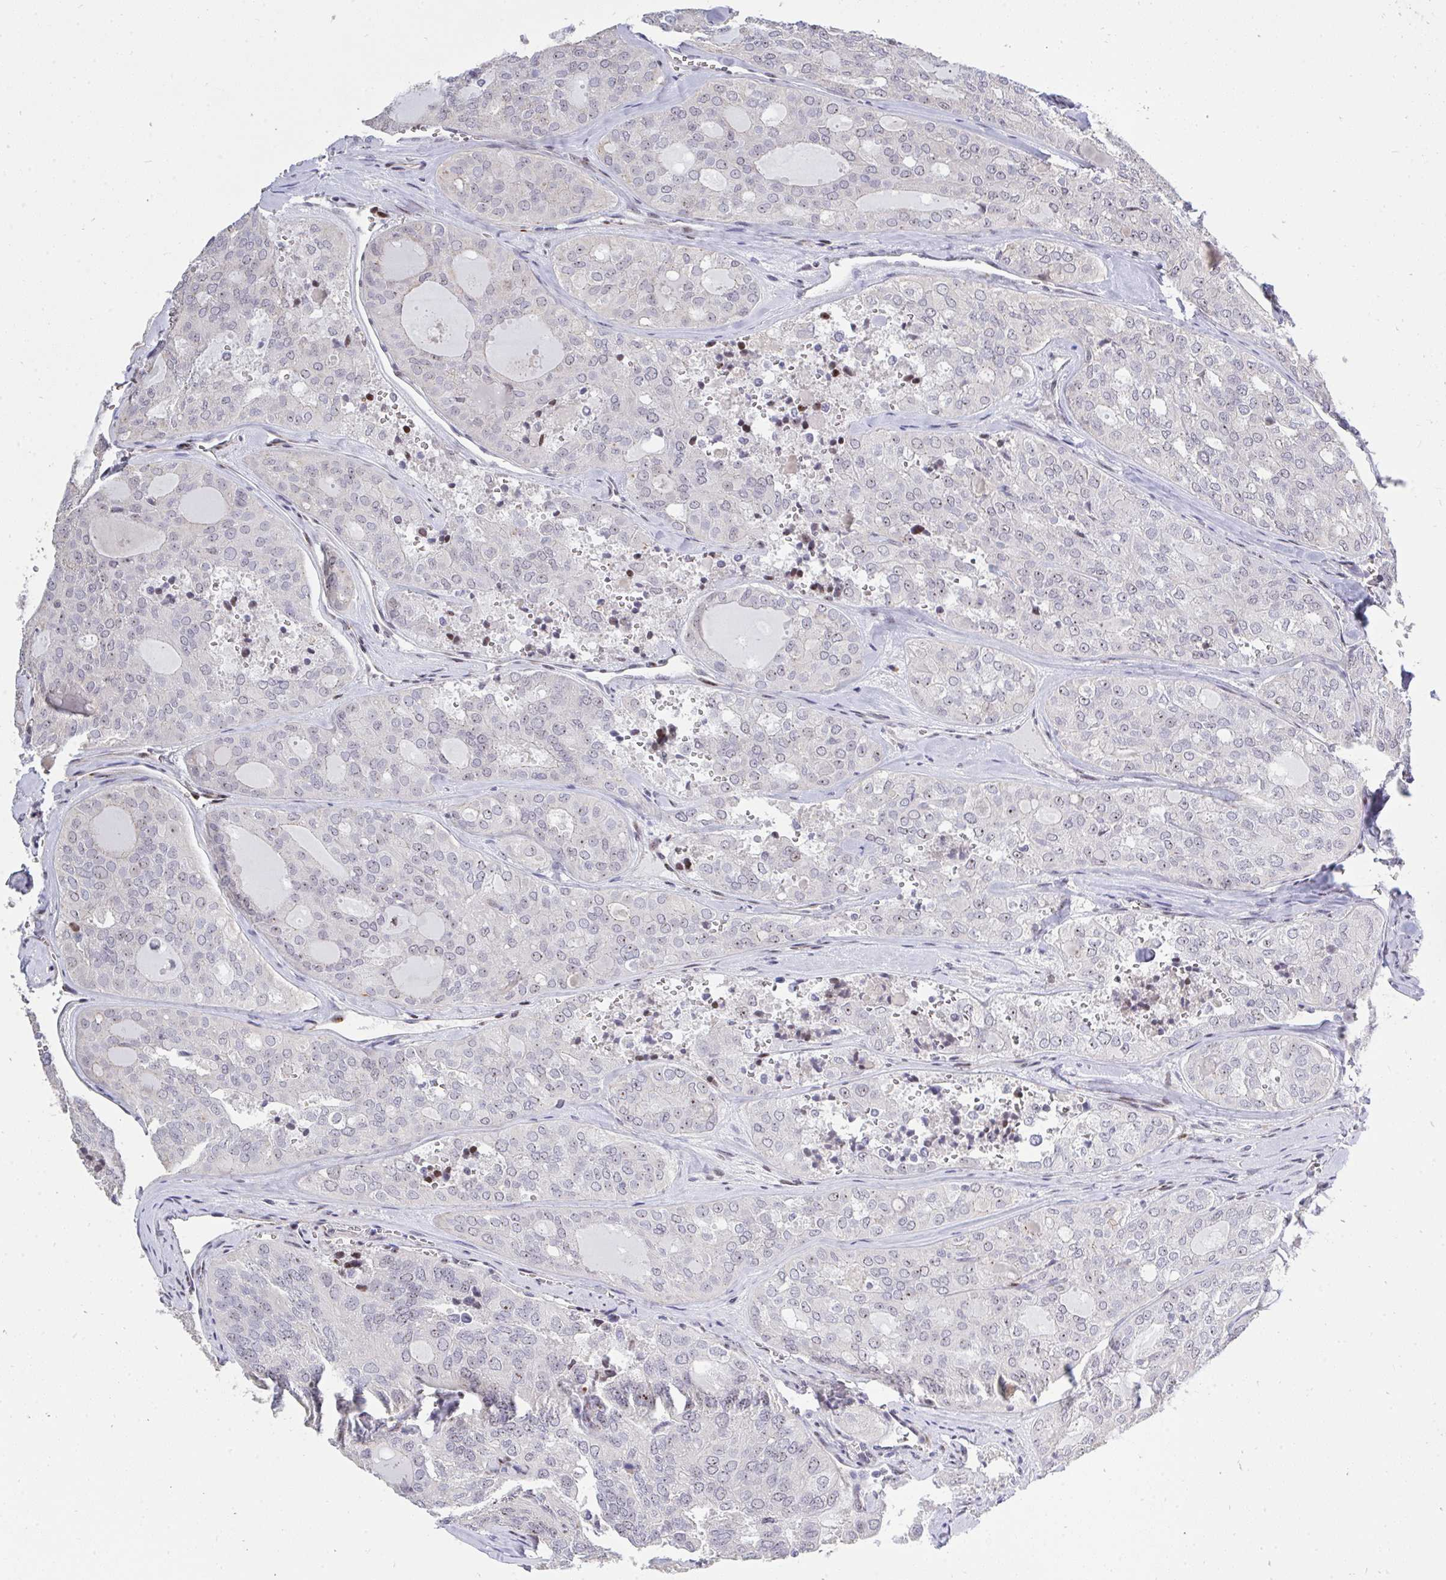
{"staining": {"intensity": "moderate", "quantity": "<25%", "location": "nuclear"}, "tissue": "thyroid cancer", "cell_type": "Tumor cells", "image_type": "cancer", "snomed": [{"axis": "morphology", "description": "Follicular adenoma carcinoma, NOS"}, {"axis": "topography", "description": "Thyroid gland"}], "caption": "Moderate nuclear protein positivity is seen in about <25% of tumor cells in thyroid follicular adenoma carcinoma.", "gene": "PLPPR3", "patient": {"sex": "male", "age": 75}}